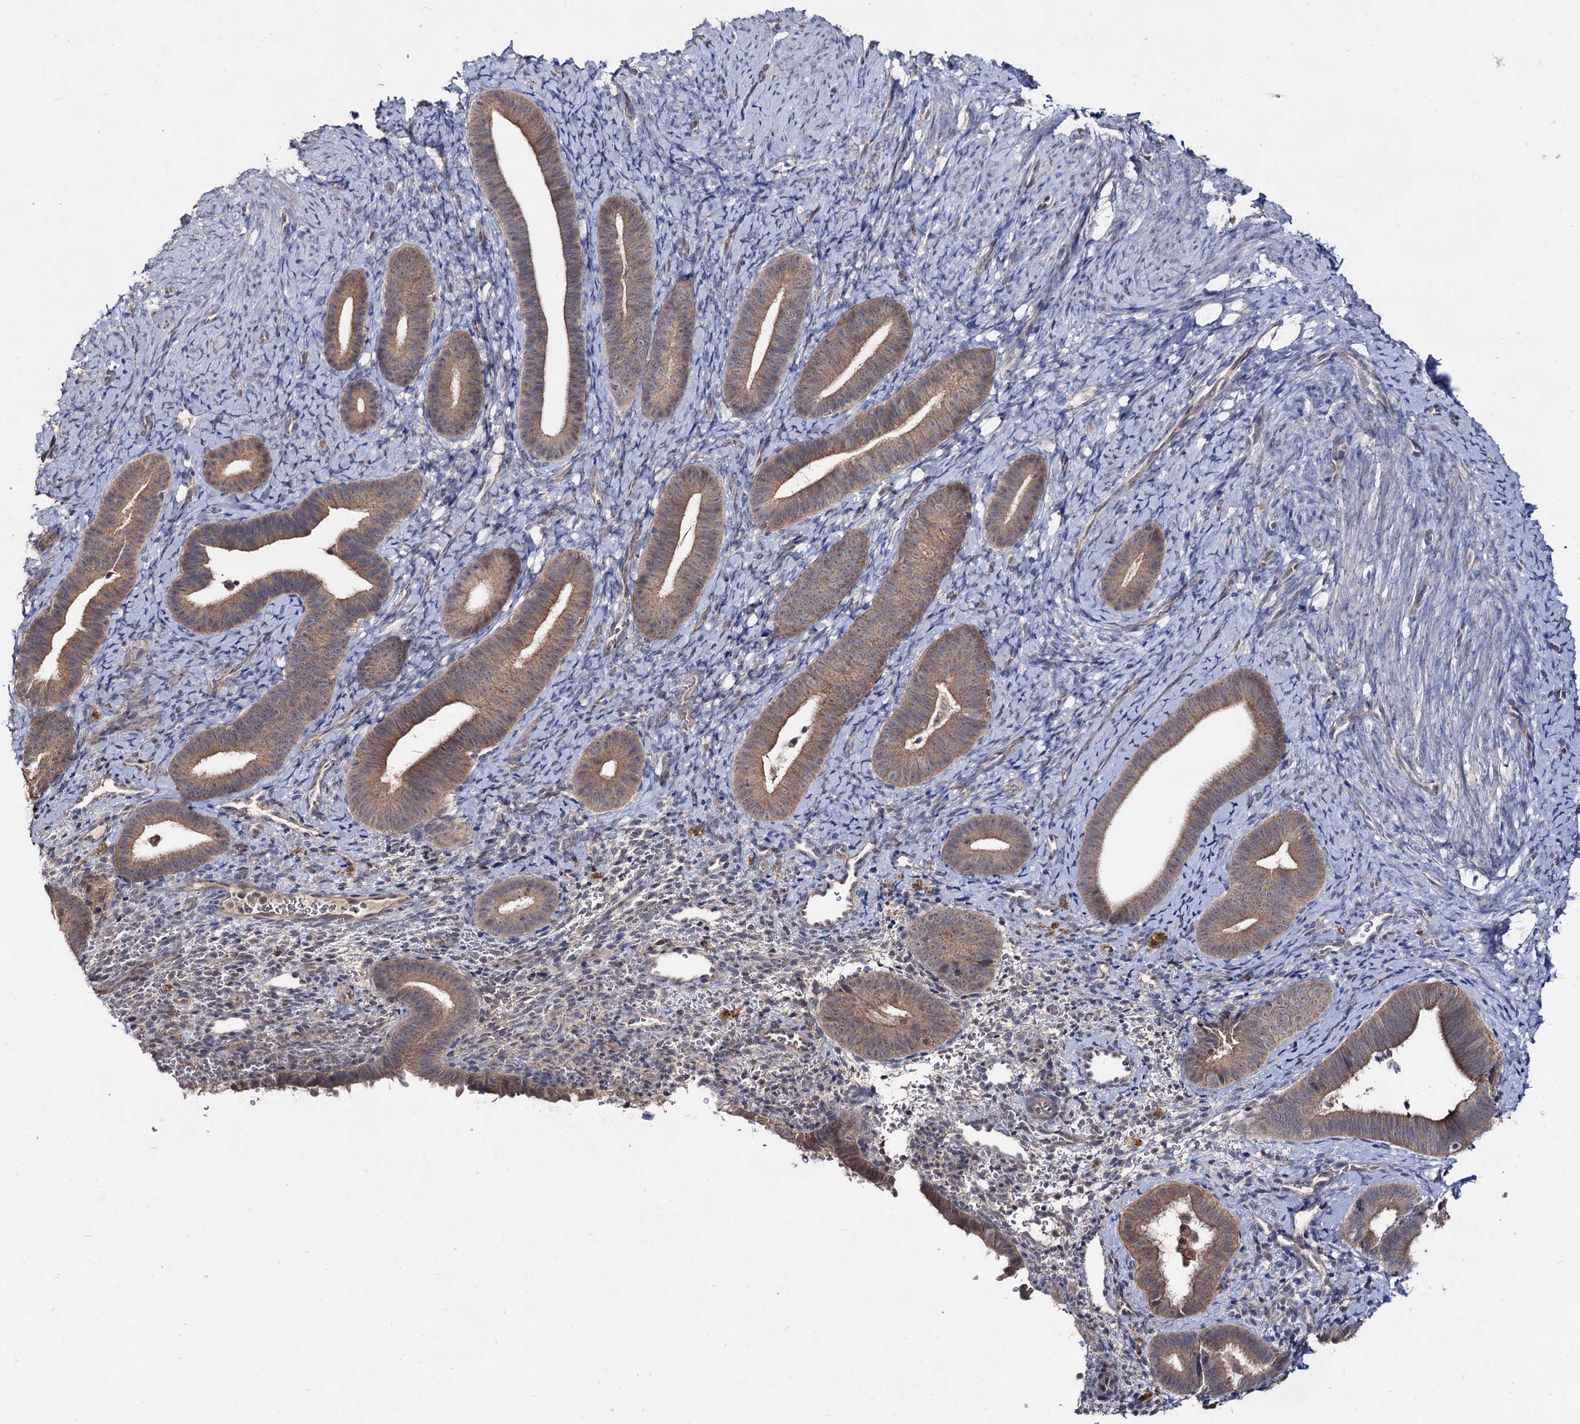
{"staining": {"intensity": "negative", "quantity": "none", "location": "none"}, "tissue": "endometrium", "cell_type": "Cells in endometrial stroma", "image_type": "normal", "snomed": [{"axis": "morphology", "description": "Normal tissue, NOS"}, {"axis": "topography", "description": "Endometrium"}], "caption": "This is an IHC micrograph of benign endometrium. There is no positivity in cells in endometrial stroma.", "gene": "ACTR6", "patient": {"sex": "female", "age": 65}}